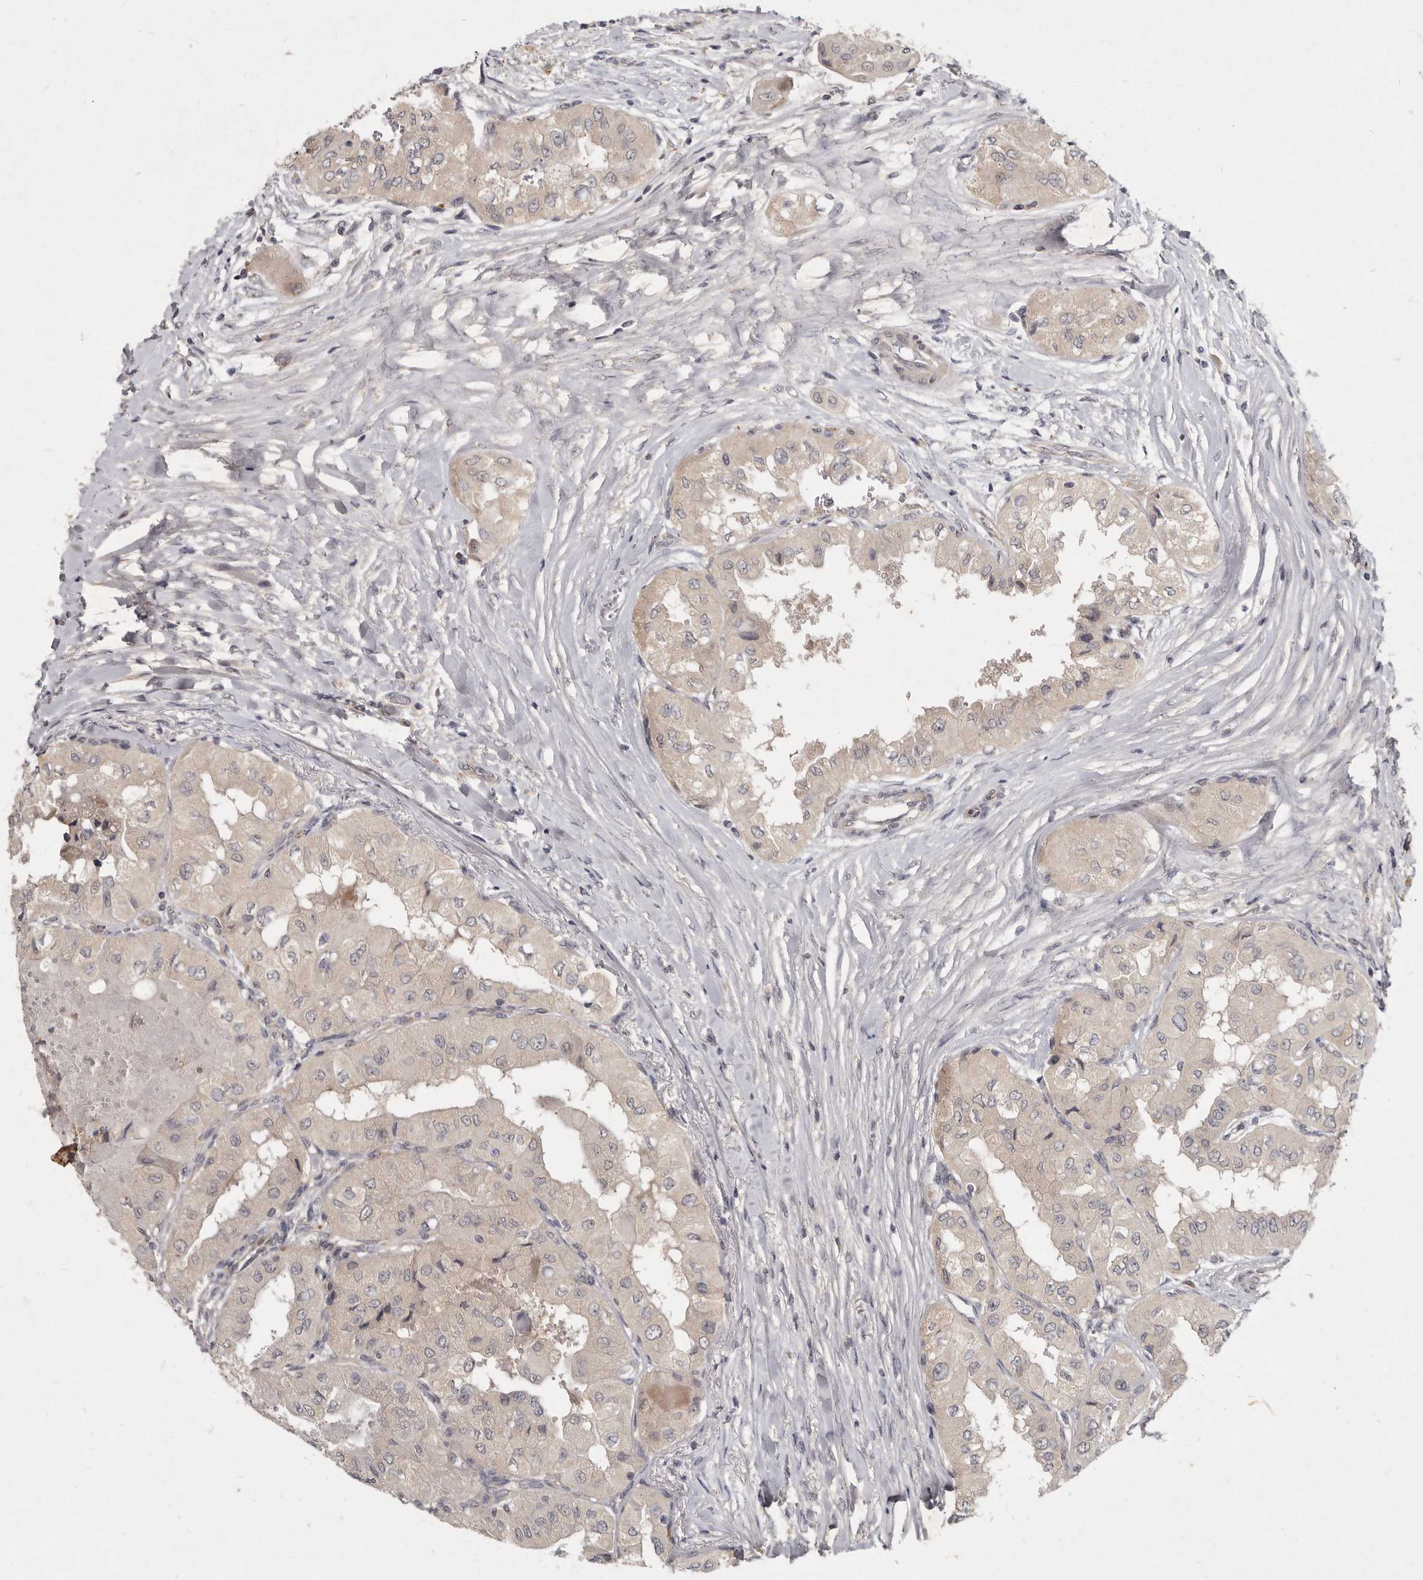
{"staining": {"intensity": "negative", "quantity": "none", "location": "none"}, "tissue": "thyroid cancer", "cell_type": "Tumor cells", "image_type": "cancer", "snomed": [{"axis": "morphology", "description": "Papillary adenocarcinoma, NOS"}, {"axis": "topography", "description": "Thyroid gland"}], "caption": "Image shows no protein staining in tumor cells of papillary adenocarcinoma (thyroid) tissue.", "gene": "SLC22A1", "patient": {"sex": "female", "age": 59}}